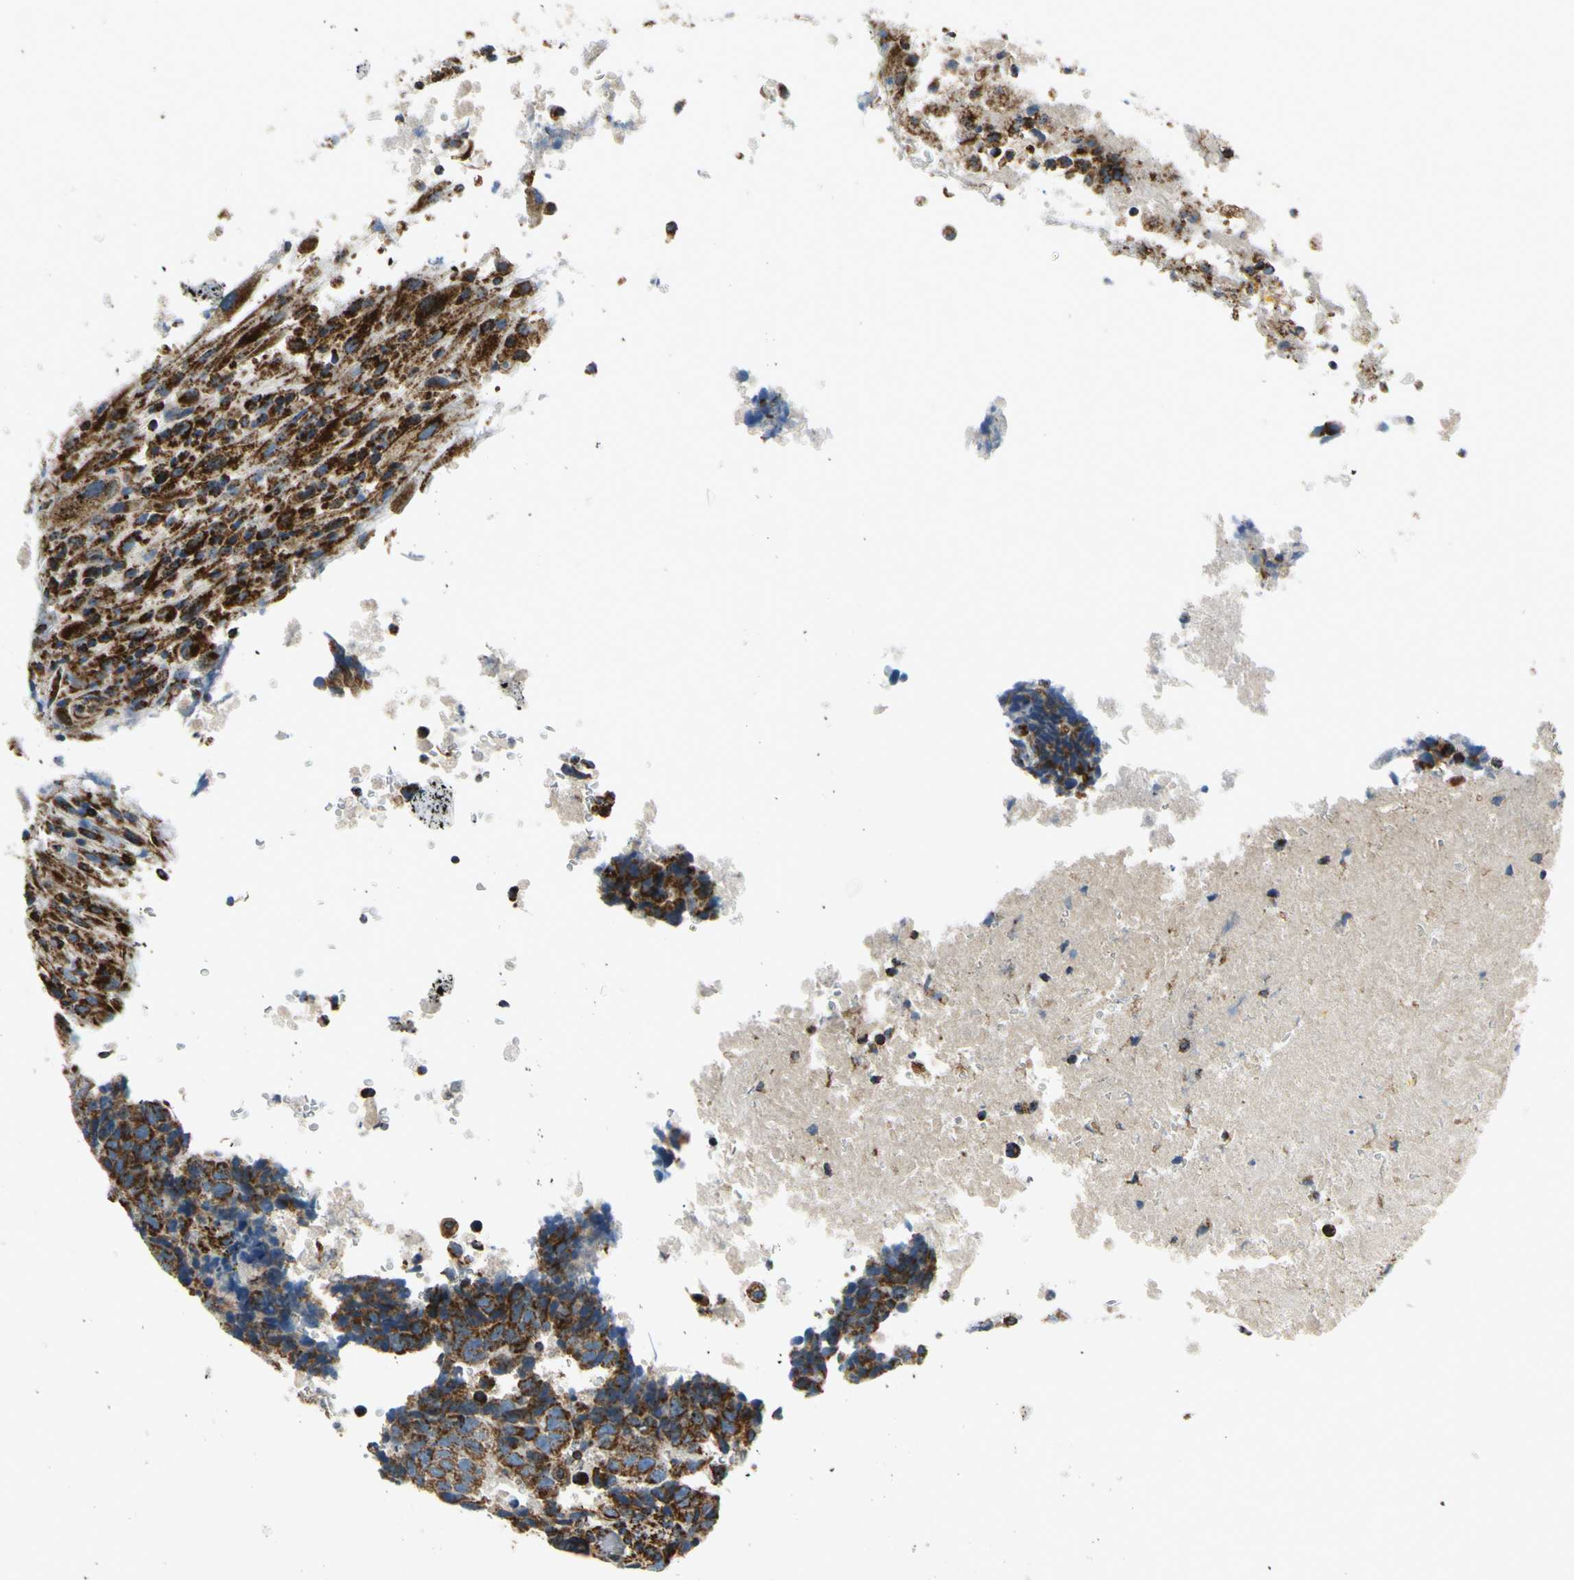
{"staining": {"intensity": "strong", "quantity": ">75%", "location": "cytoplasmic/membranous"}, "tissue": "testis cancer", "cell_type": "Tumor cells", "image_type": "cancer", "snomed": [{"axis": "morphology", "description": "Necrosis, NOS"}, {"axis": "morphology", "description": "Carcinoma, Embryonal, NOS"}, {"axis": "topography", "description": "Testis"}], "caption": "Tumor cells display high levels of strong cytoplasmic/membranous expression in about >75% of cells in human testis embryonal carcinoma.", "gene": "MAVS", "patient": {"sex": "male", "age": 19}}